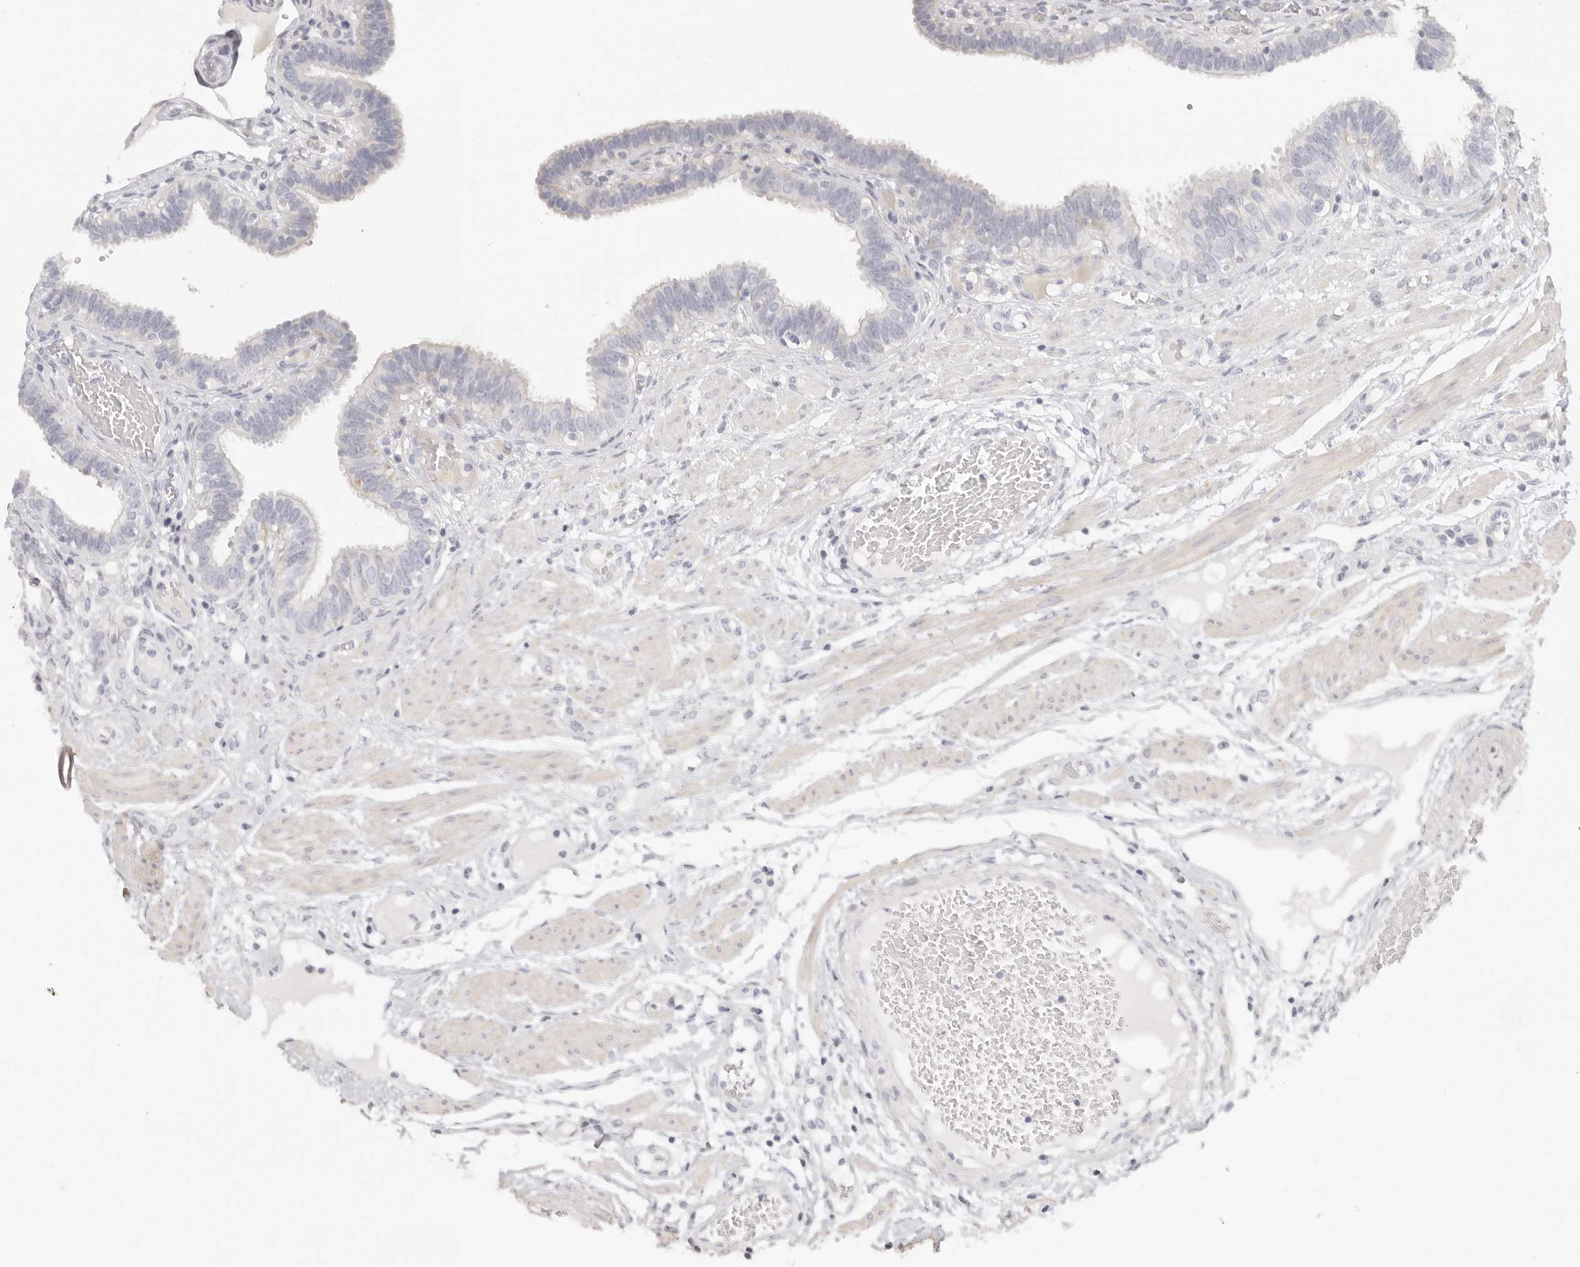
{"staining": {"intensity": "negative", "quantity": "none", "location": "none"}, "tissue": "fallopian tube", "cell_type": "Glandular cells", "image_type": "normal", "snomed": [{"axis": "morphology", "description": "Normal tissue, NOS"}, {"axis": "topography", "description": "Fallopian tube"}, {"axis": "topography", "description": "Placenta"}], "caption": "IHC photomicrograph of normal fallopian tube: human fallopian tube stained with DAB (3,3'-diaminobenzidine) shows no significant protein staining in glandular cells. The staining was performed using DAB to visualize the protein expression in brown, while the nuclei were stained in blue with hematoxylin (Magnification: 20x).", "gene": "RXFP1", "patient": {"sex": "female", "age": 32}}